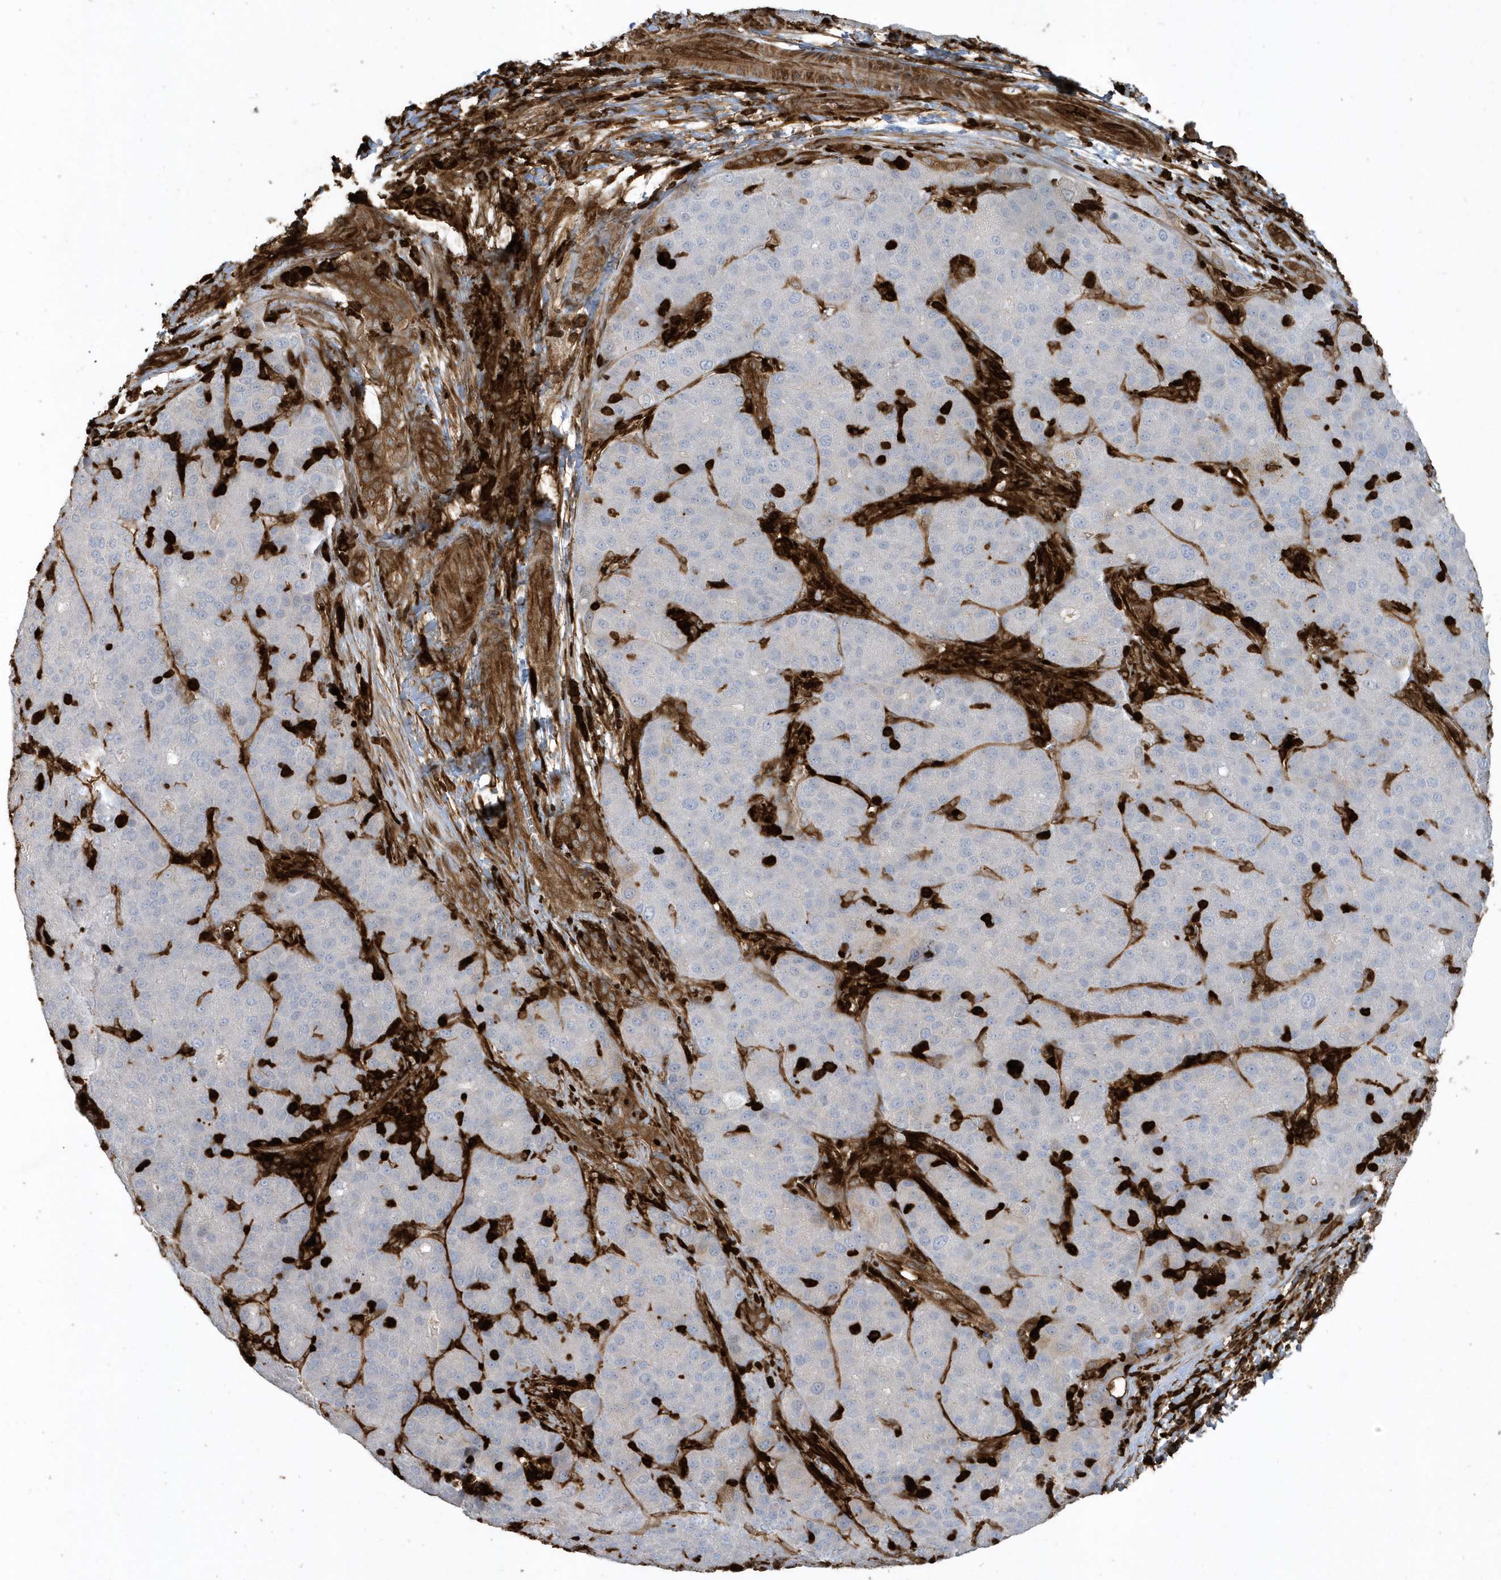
{"staining": {"intensity": "negative", "quantity": "none", "location": "none"}, "tissue": "liver cancer", "cell_type": "Tumor cells", "image_type": "cancer", "snomed": [{"axis": "morphology", "description": "Carcinoma, Hepatocellular, NOS"}, {"axis": "topography", "description": "Liver"}], "caption": "Liver hepatocellular carcinoma was stained to show a protein in brown. There is no significant staining in tumor cells. (Immunohistochemistry, brightfield microscopy, high magnification).", "gene": "CLCN6", "patient": {"sex": "male", "age": 65}}